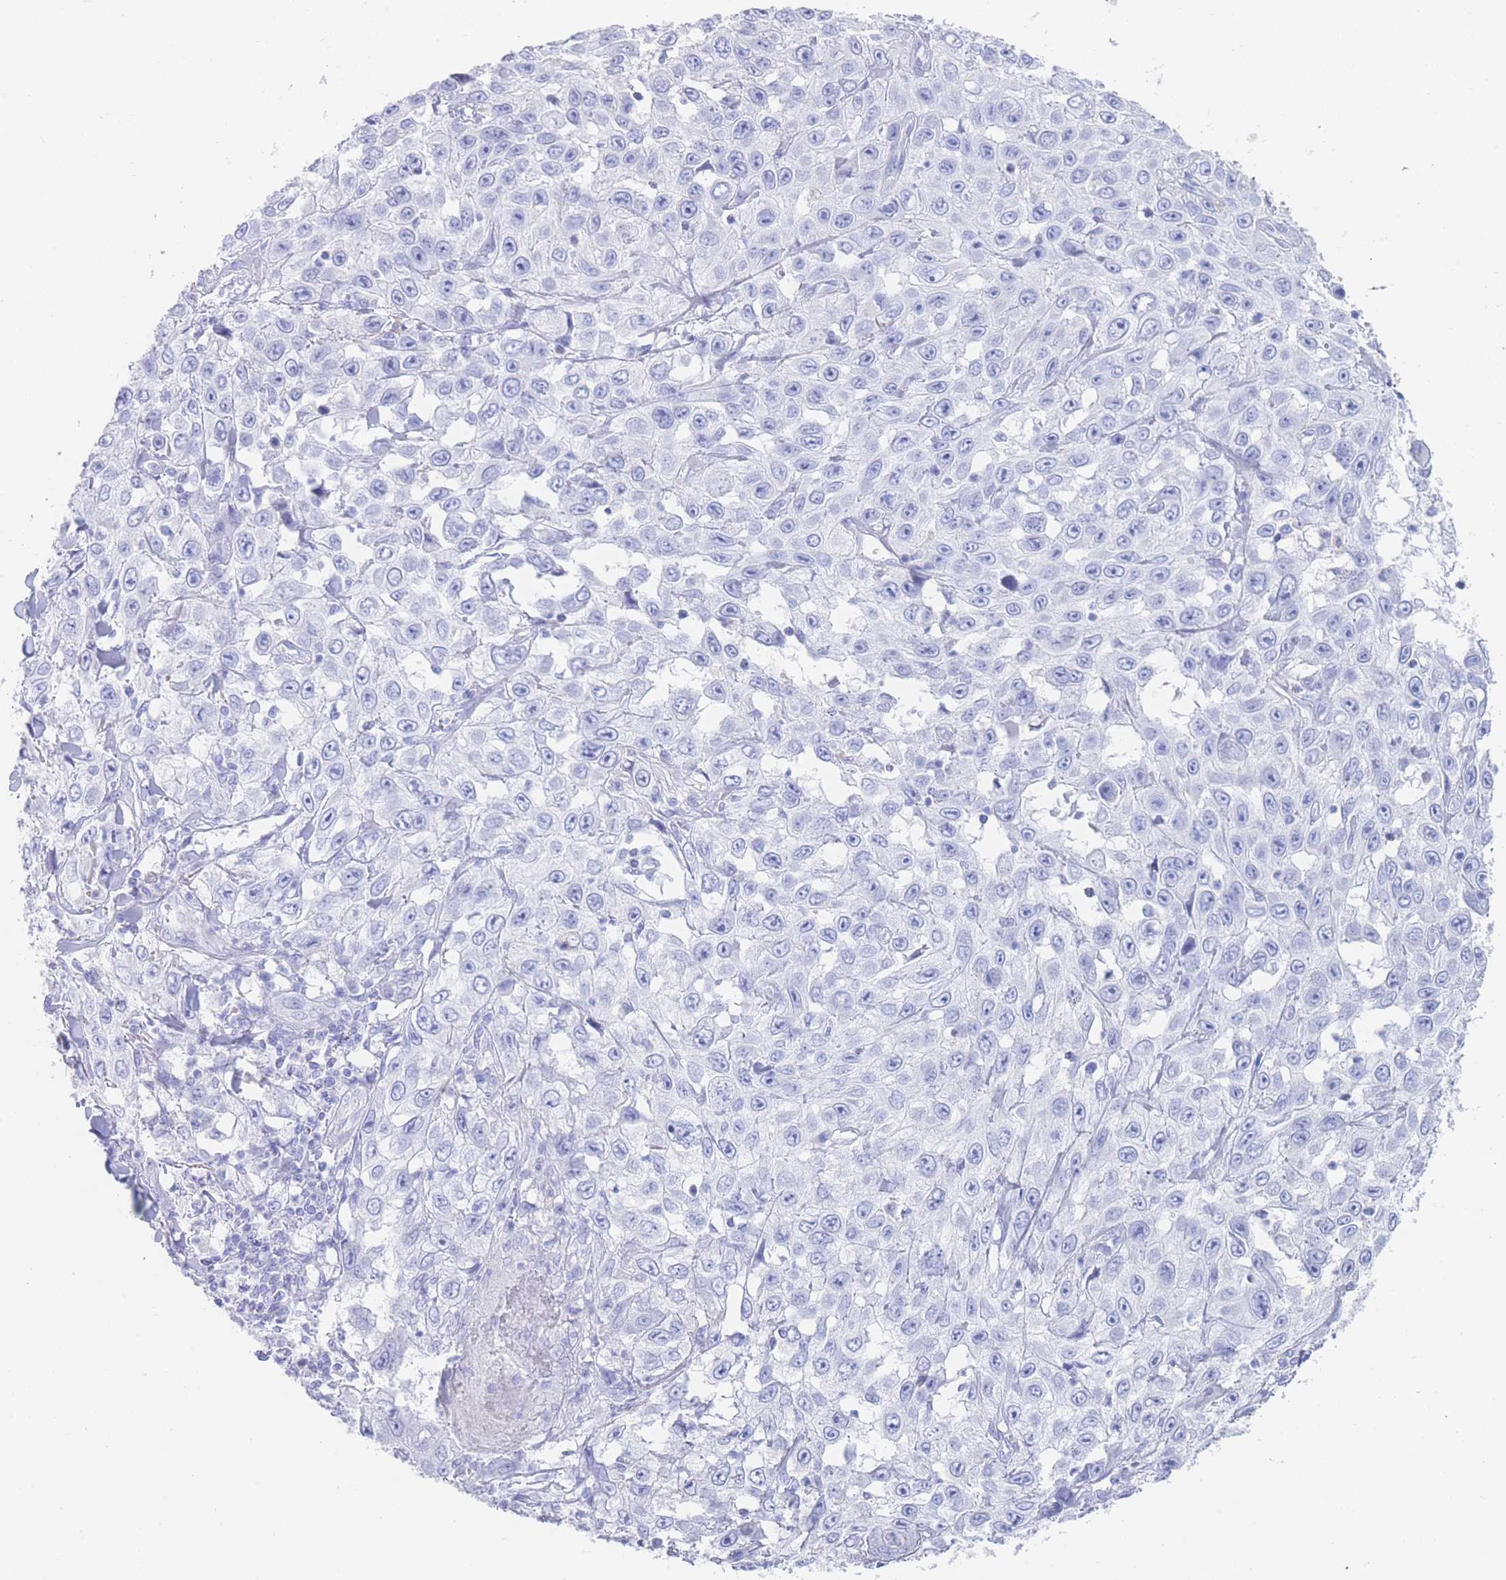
{"staining": {"intensity": "negative", "quantity": "none", "location": "none"}, "tissue": "skin cancer", "cell_type": "Tumor cells", "image_type": "cancer", "snomed": [{"axis": "morphology", "description": "Squamous cell carcinoma, NOS"}, {"axis": "topography", "description": "Skin"}], "caption": "The image demonstrates no staining of tumor cells in squamous cell carcinoma (skin).", "gene": "LRRC37A", "patient": {"sex": "male", "age": 82}}